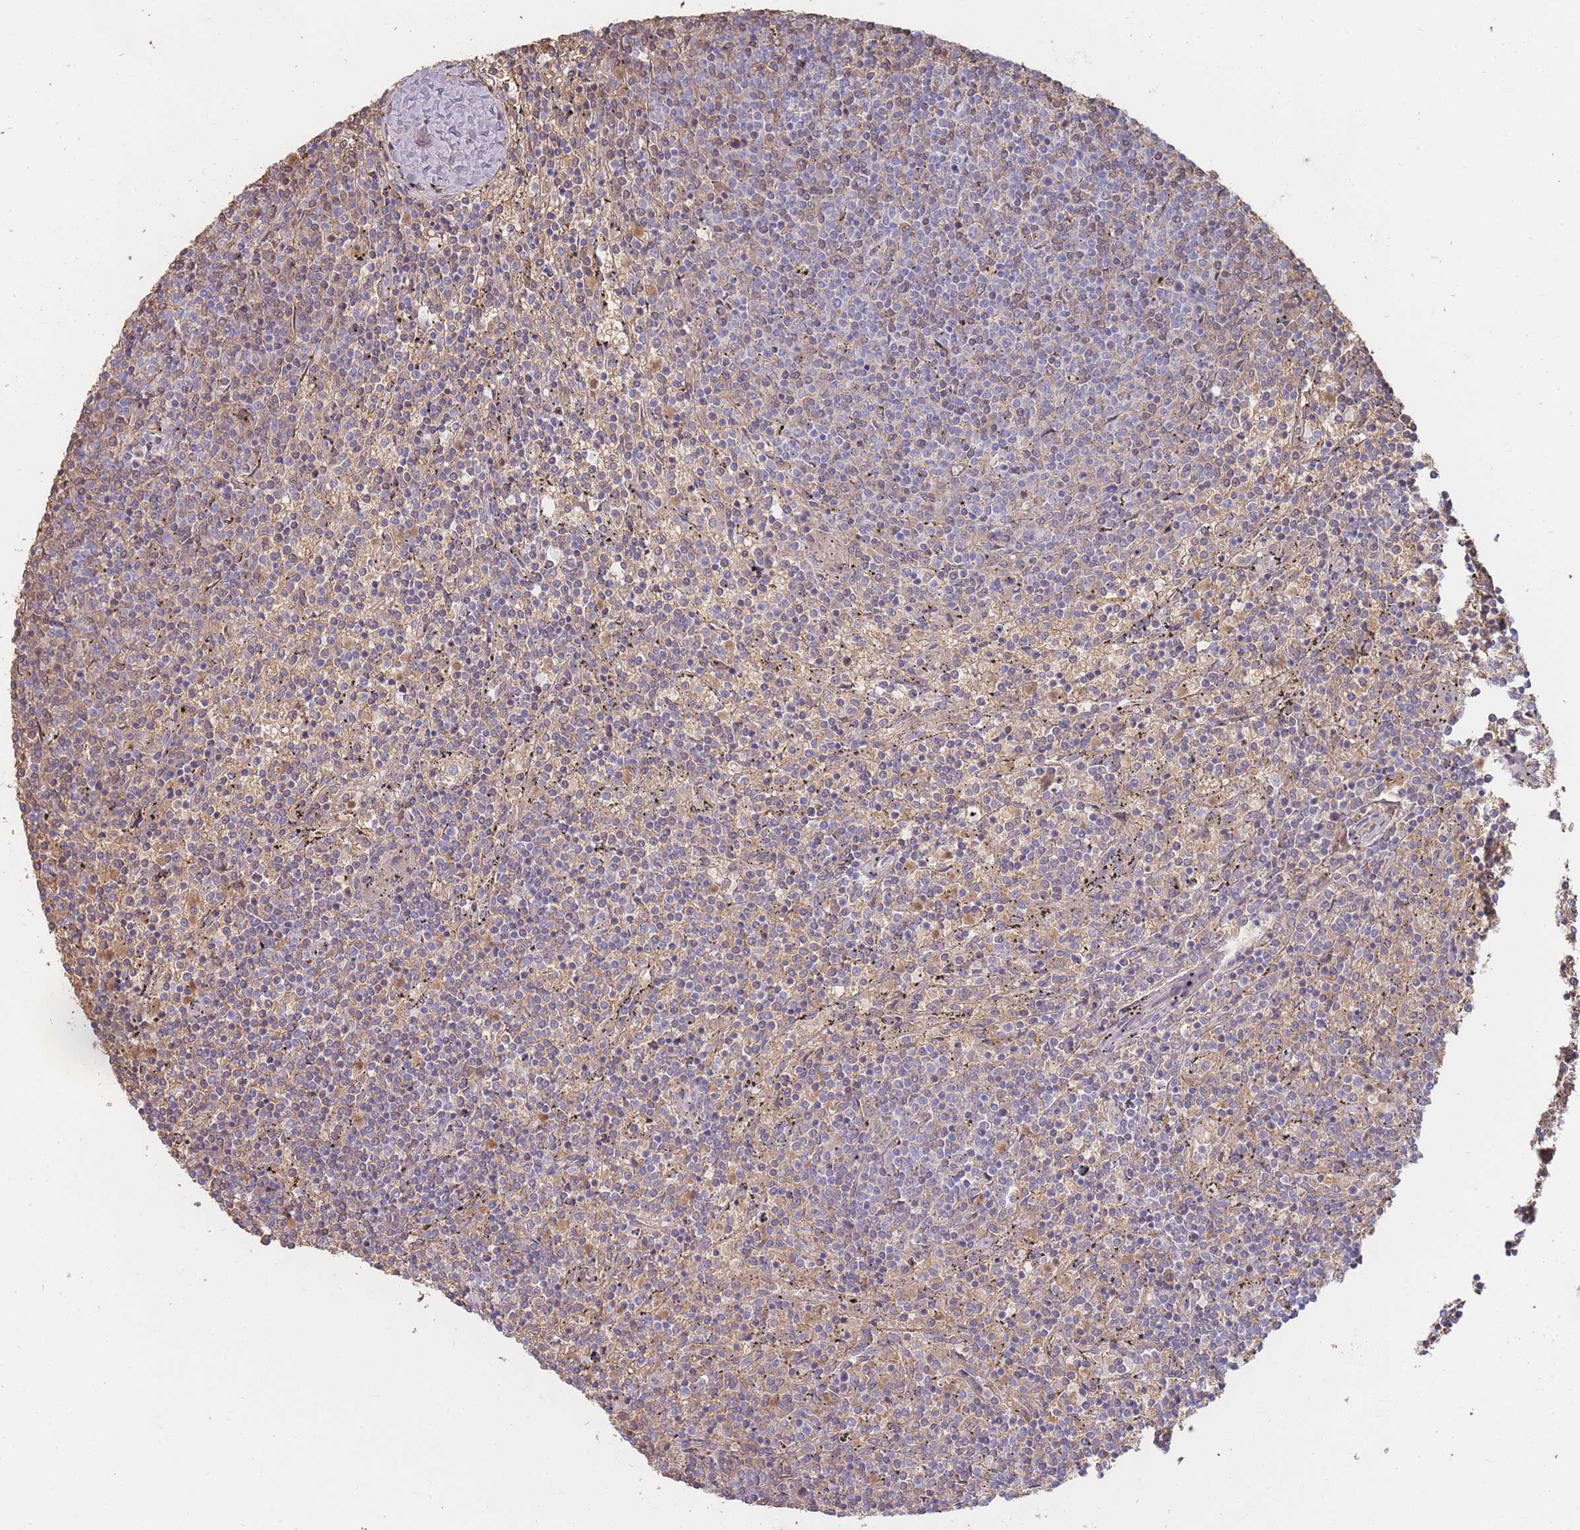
{"staining": {"intensity": "negative", "quantity": "none", "location": "none"}, "tissue": "lymphoma", "cell_type": "Tumor cells", "image_type": "cancer", "snomed": [{"axis": "morphology", "description": "Malignant lymphoma, non-Hodgkin's type, Low grade"}, {"axis": "topography", "description": "Spleen"}], "caption": "Lymphoma stained for a protein using immunohistochemistry (IHC) shows no positivity tumor cells.", "gene": "HBG2", "patient": {"sex": "female", "age": 50}}